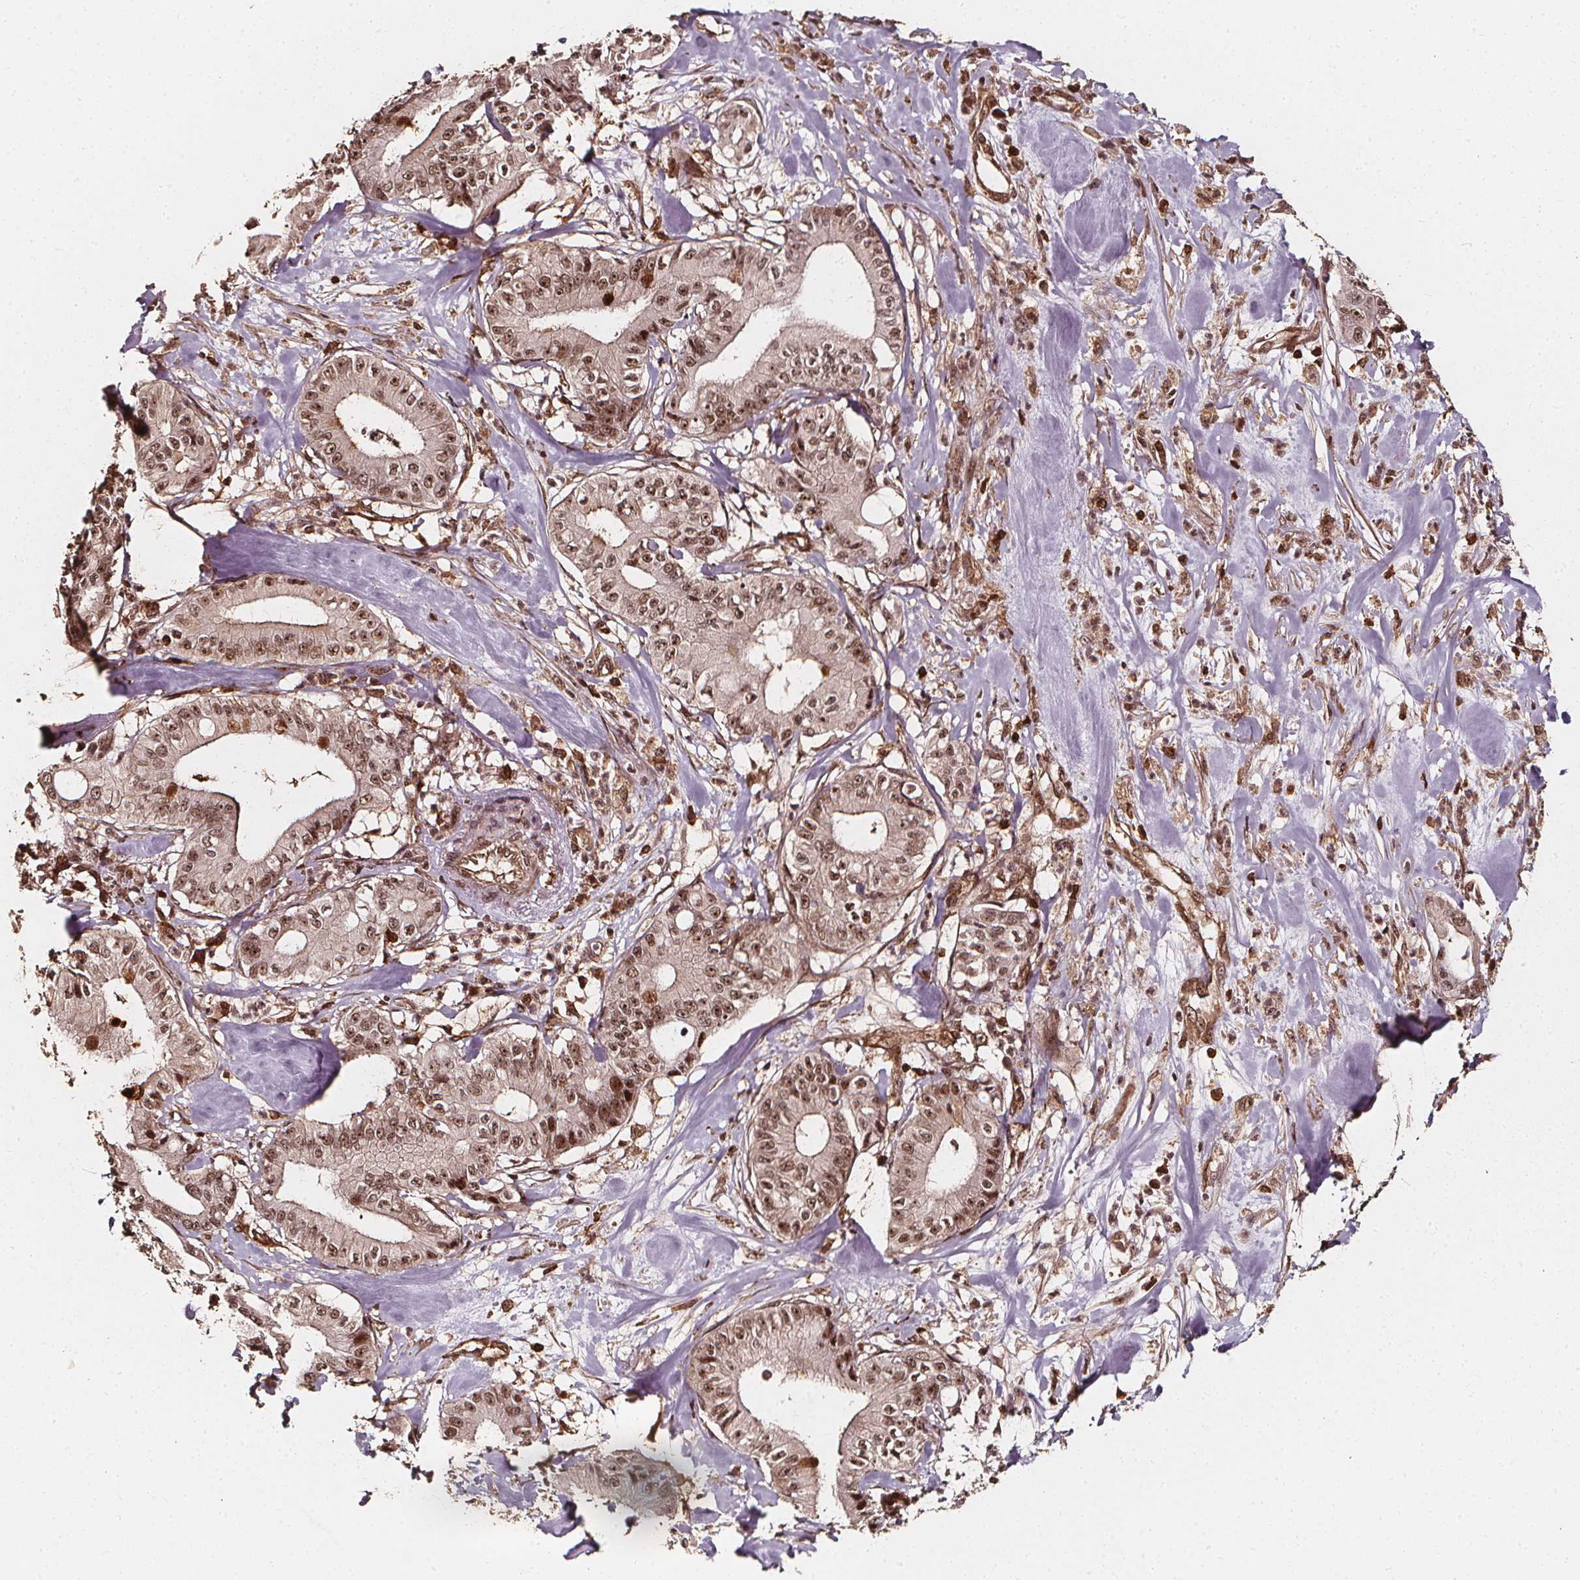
{"staining": {"intensity": "moderate", "quantity": ">75%", "location": "nuclear"}, "tissue": "pancreatic cancer", "cell_type": "Tumor cells", "image_type": "cancer", "snomed": [{"axis": "morphology", "description": "Adenocarcinoma, NOS"}, {"axis": "topography", "description": "Pancreas"}], "caption": "The image exhibits staining of pancreatic cancer (adenocarcinoma), revealing moderate nuclear protein expression (brown color) within tumor cells. The staining was performed using DAB (3,3'-diaminobenzidine) to visualize the protein expression in brown, while the nuclei were stained in blue with hematoxylin (Magnification: 20x).", "gene": "EXOSC9", "patient": {"sex": "male", "age": 71}}